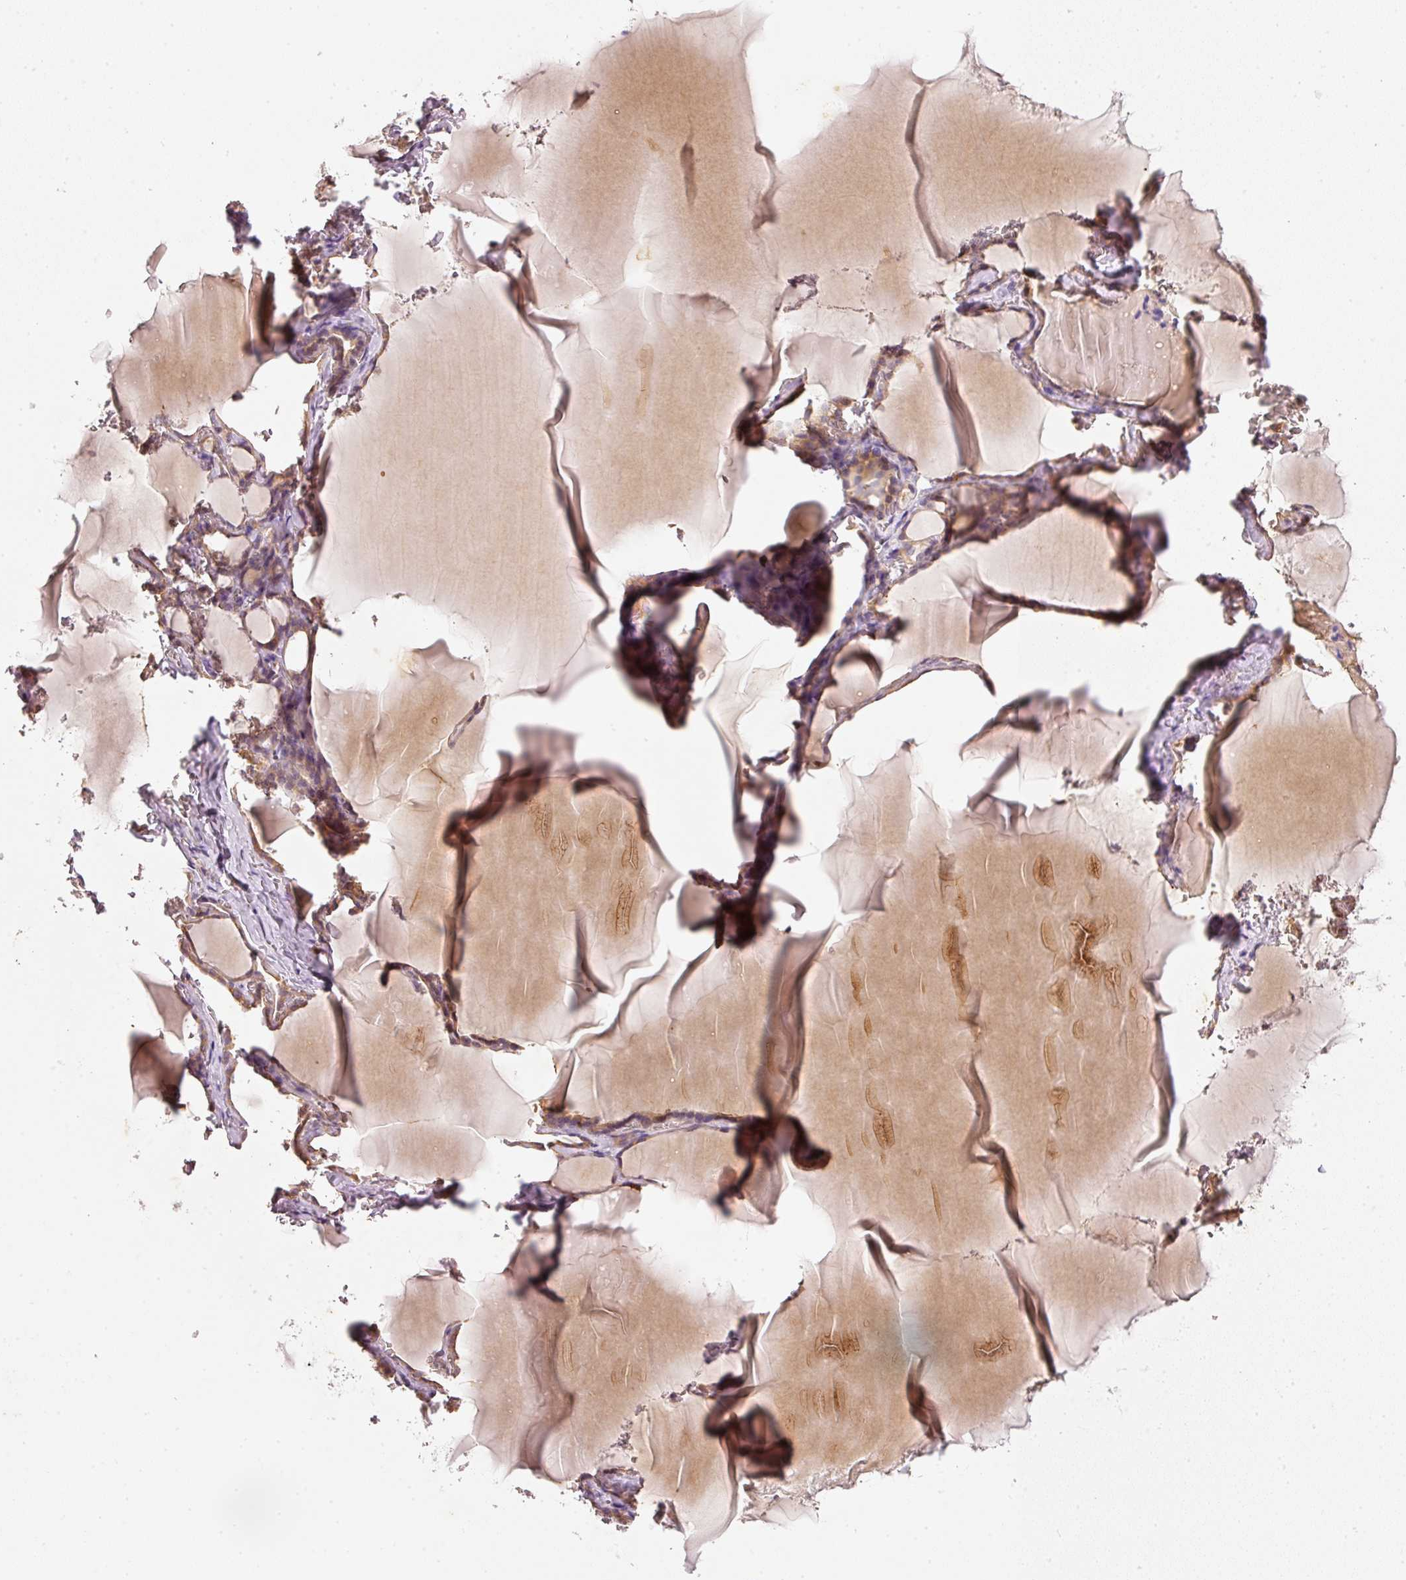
{"staining": {"intensity": "weak", "quantity": ">75%", "location": "cytoplasmic/membranous"}, "tissue": "thyroid gland", "cell_type": "Glandular cells", "image_type": "normal", "snomed": [{"axis": "morphology", "description": "Normal tissue, NOS"}, {"axis": "topography", "description": "Thyroid gland"}], "caption": "This histopathology image displays normal thyroid gland stained with IHC to label a protein in brown. The cytoplasmic/membranous of glandular cells show weak positivity for the protein. Nuclei are counter-stained blue.", "gene": "RGL2", "patient": {"sex": "female", "age": 49}}